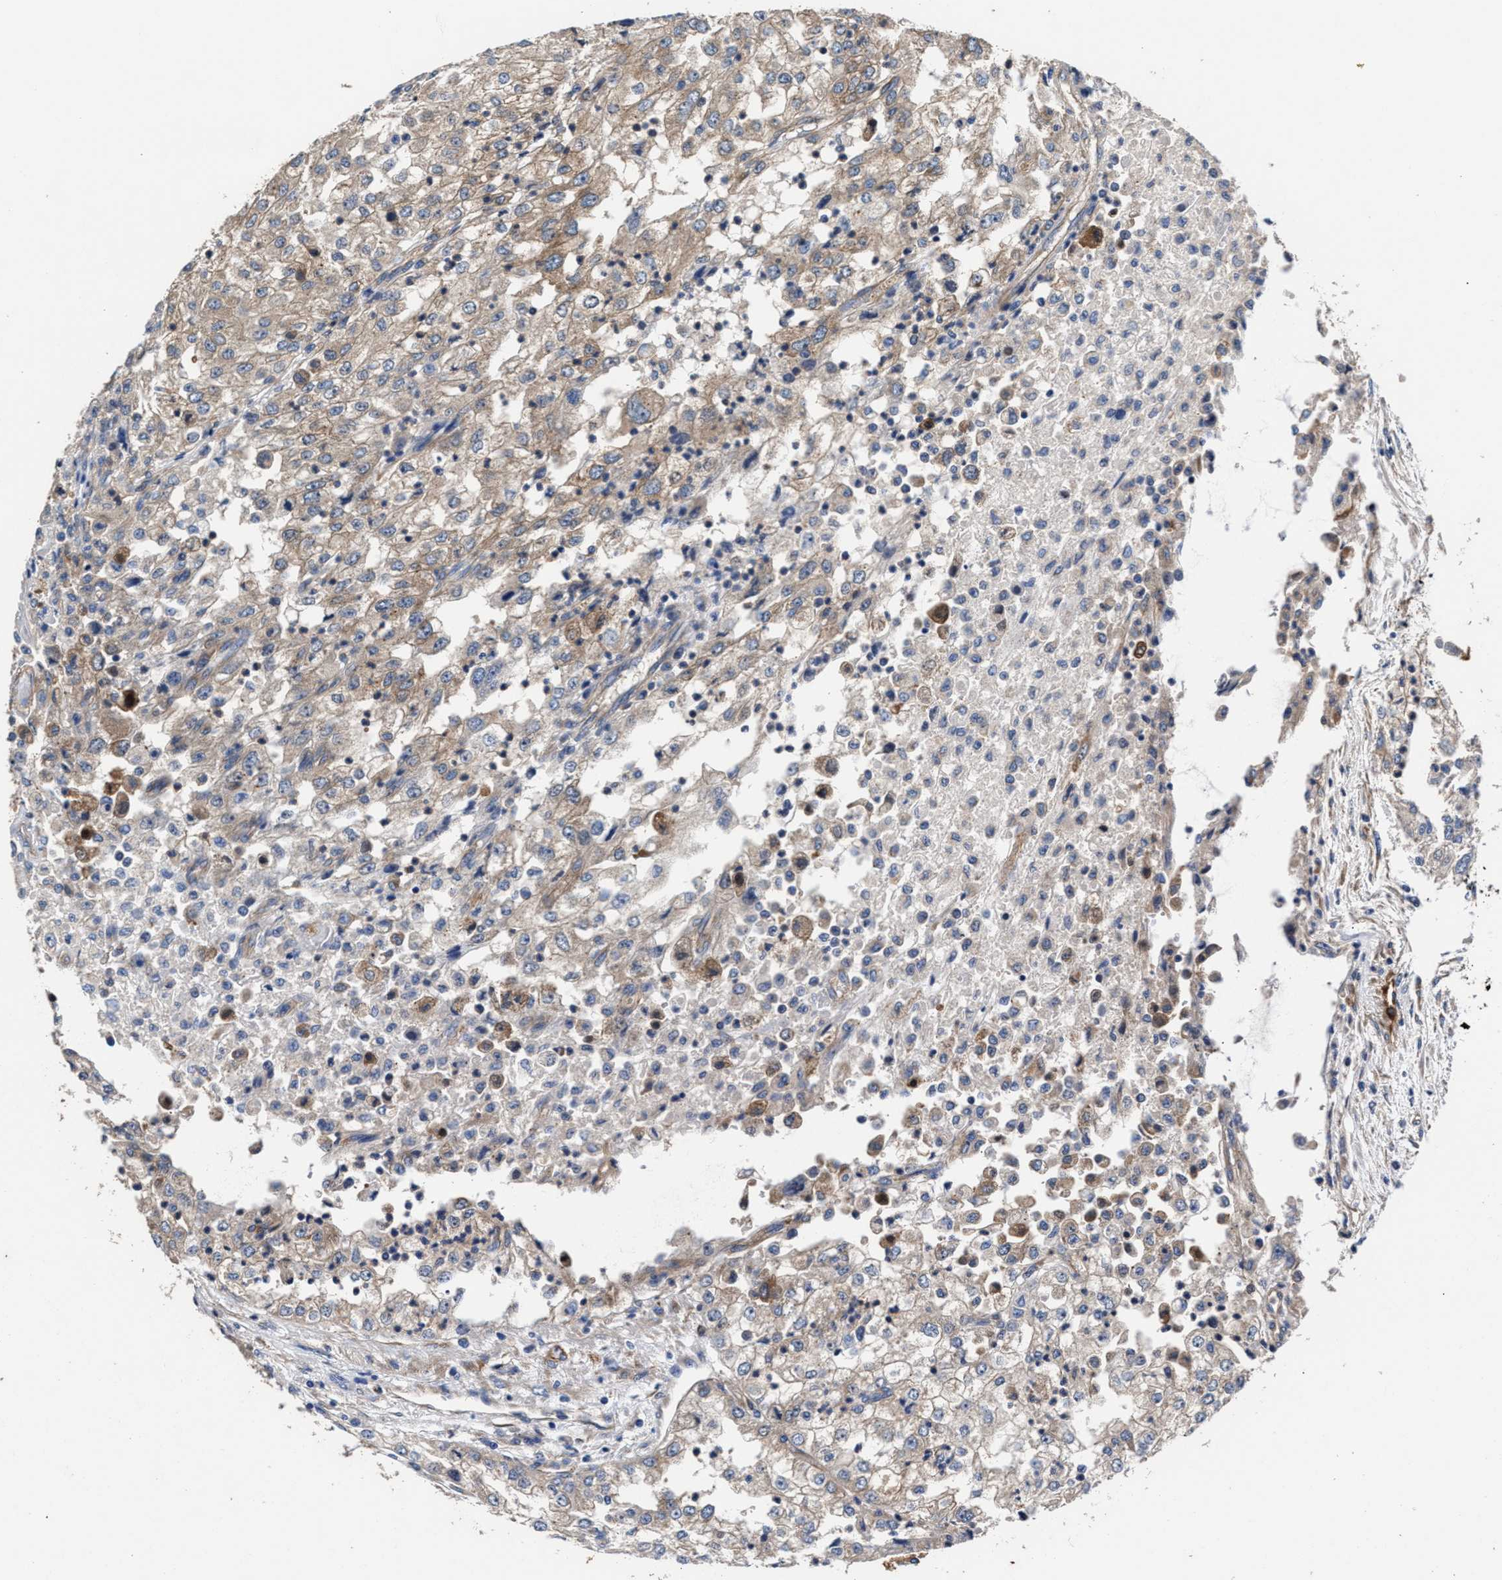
{"staining": {"intensity": "moderate", "quantity": "25%-75%", "location": "cytoplasmic/membranous"}, "tissue": "renal cancer", "cell_type": "Tumor cells", "image_type": "cancer", "snomed": [{"axis": "morphology", "description": "Adenocarcinoma, NOS"}, {"axis": "topography", "description": "Kidney"}], "caption": "Approximately 25%-75% of tumor cells in renal cancer (adenocarcinoma) show moderate cytoplasmic/membranous protein positivity as visualized by brown immunohistochemical staining.", "gene": "SH3GL1", "patient": {"sex": "female", "age": 54}}